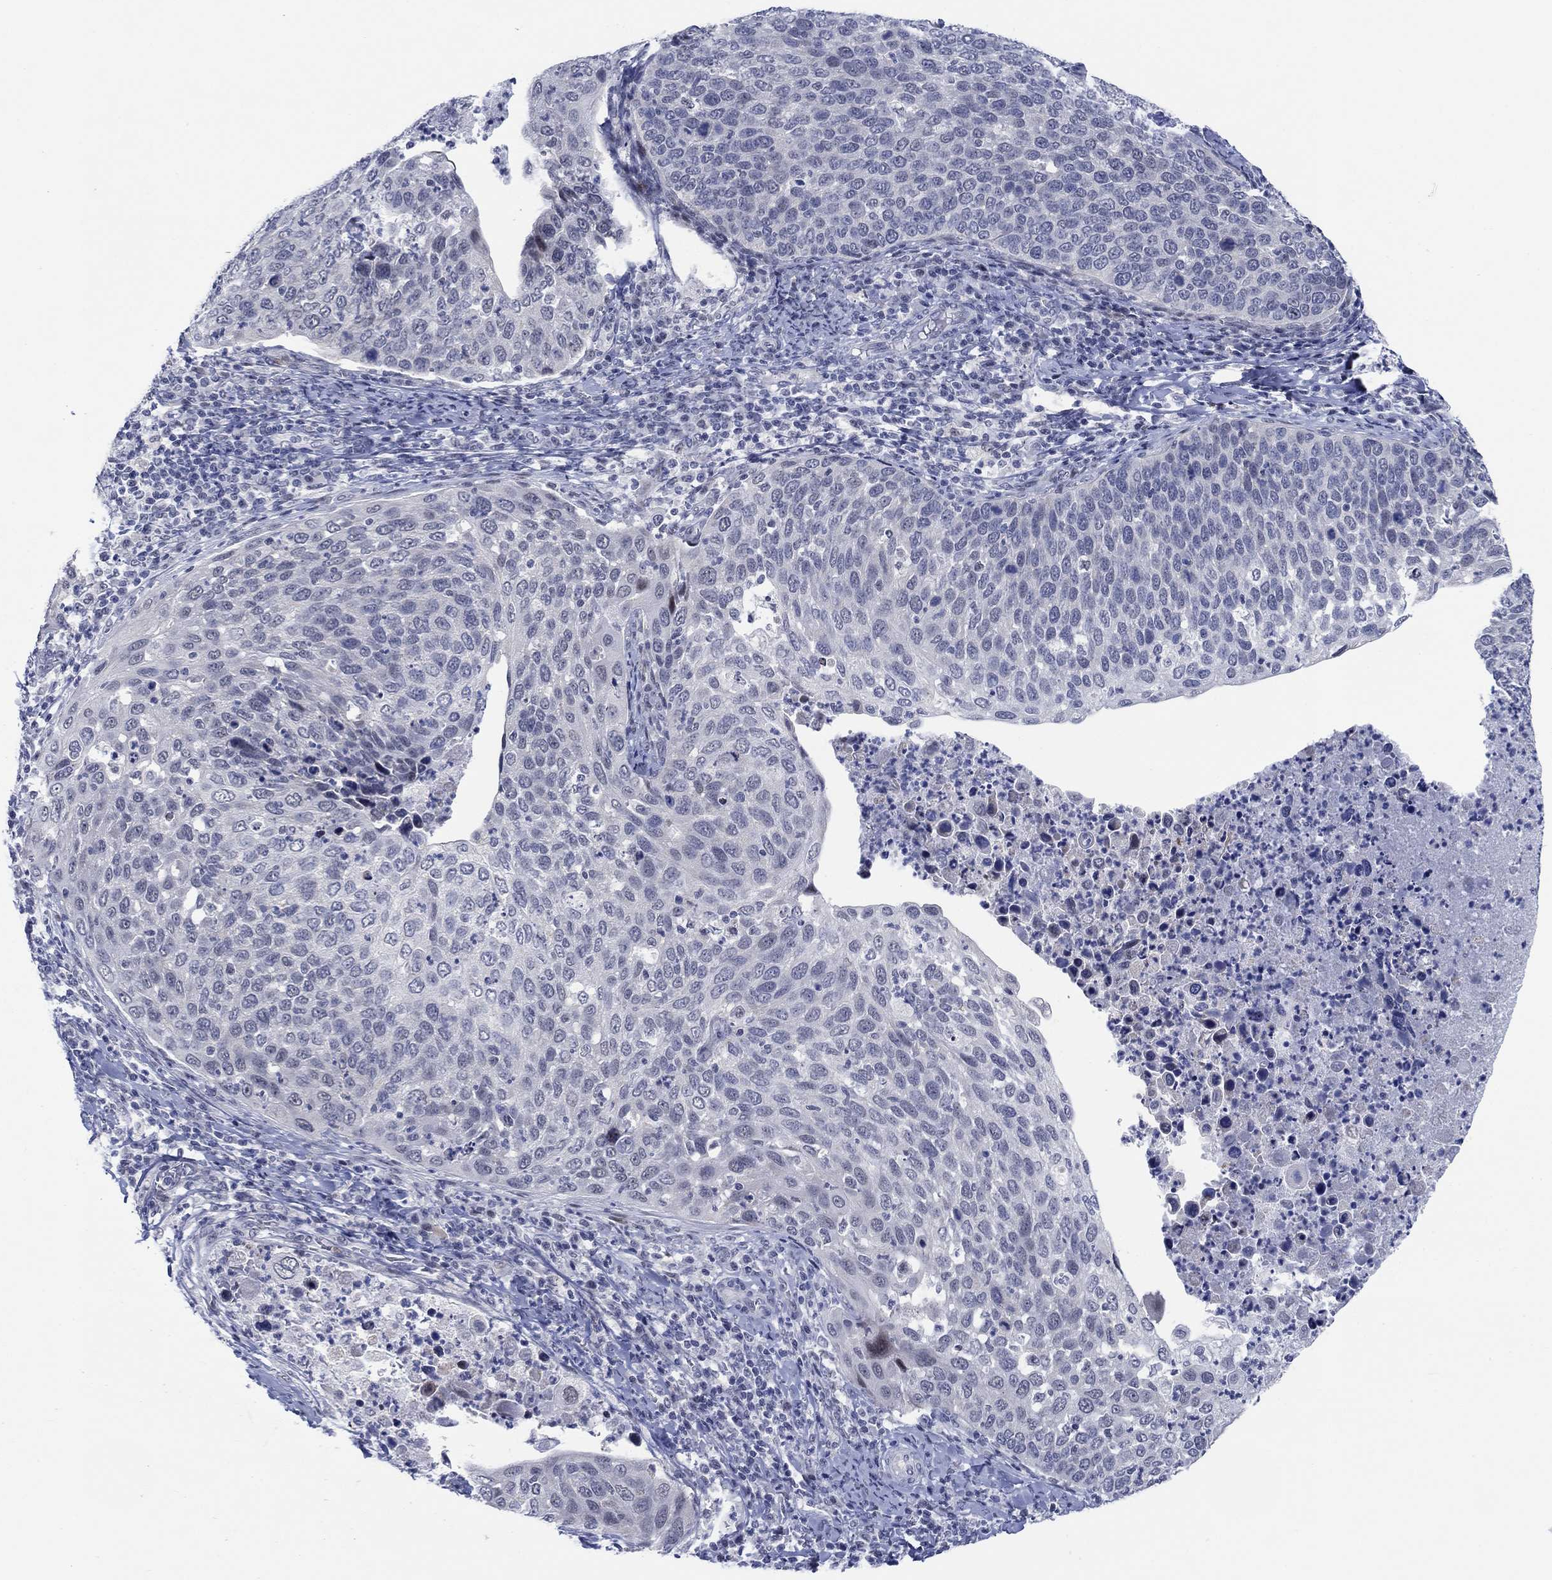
{"staining": {"intensity": "negative", "quantity": "none", "location": "none"}, "tissue": "cervical cancer", "cell_type": "Tumor cells", "image_type": "cancer", "snomed": [{"axis": "morphology", "description": "Squamous cell carcinoma, NOS"}, {"axis": "topography", "description": "Cervix"}], "caption": "A photomicrograph of human cervical cancer (squamous cell carcinoma) is negative for staining in tumor cells. (Brightfield microscopy of DAB (3,3'-diaminobenzidine) IHC at high magnification).", "gene": "NEU3", "patient": {"sex": "female", "age": 54}}